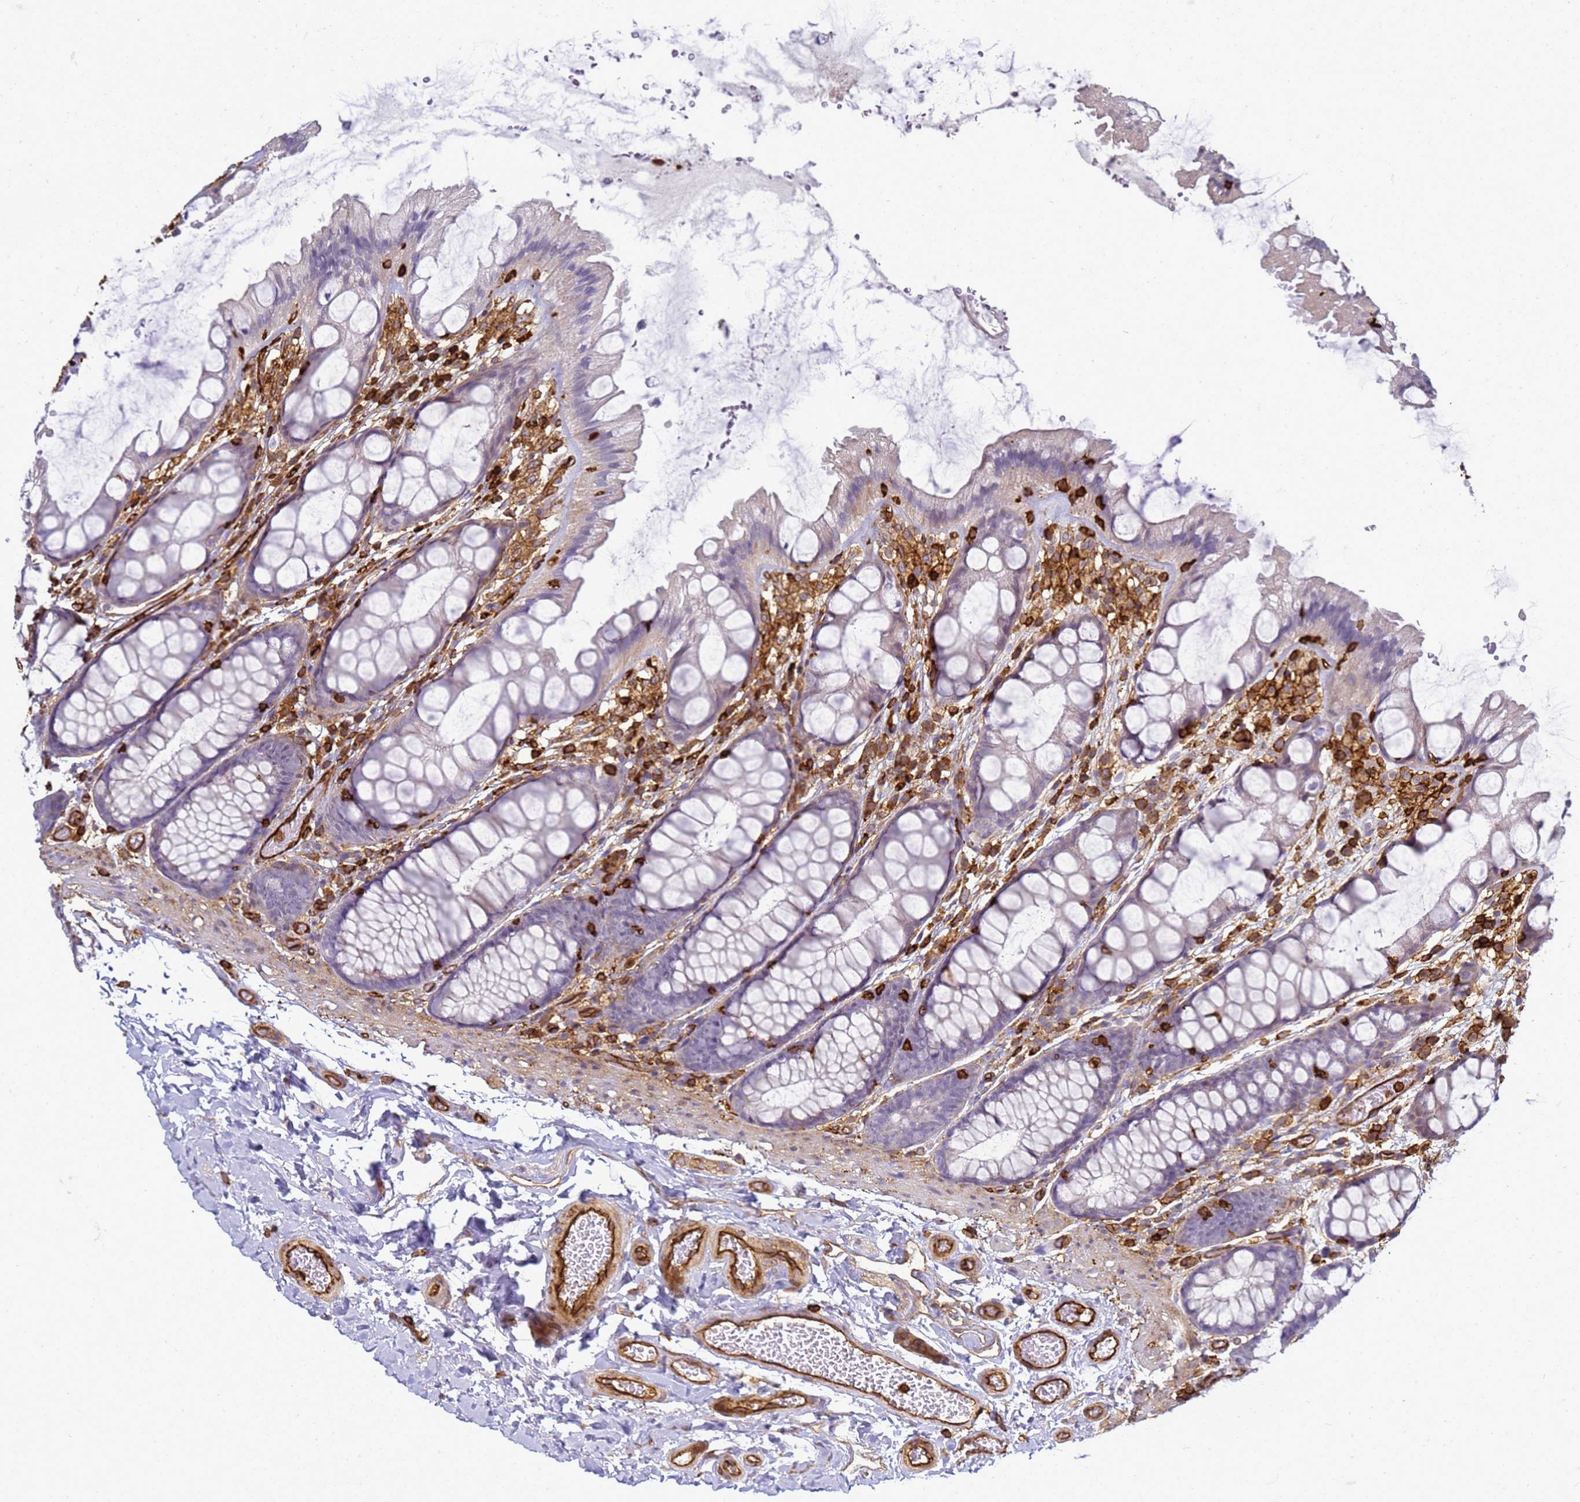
{"staining": {"intensity": "strong", "quantity": ">75%", "location": "cytoplasmic/membranous"}, "tissue": "colon", "cell_type": "Endothelial cells", "image_type": "normal", "snomed": [{"axis": "morphology", "description": "Normal tissue, NOS"}, {"axis": "topography", "description": "Colon"}], "caption": "This photomicrograph reveals immunohistochemistry staining of unremarkable colon, with high strong cytoplasmic/membranous expression in about >75% of endothelial cells.", "gene": "ZBTB8OS", "patient": {"sex": "male", "age": 47}}